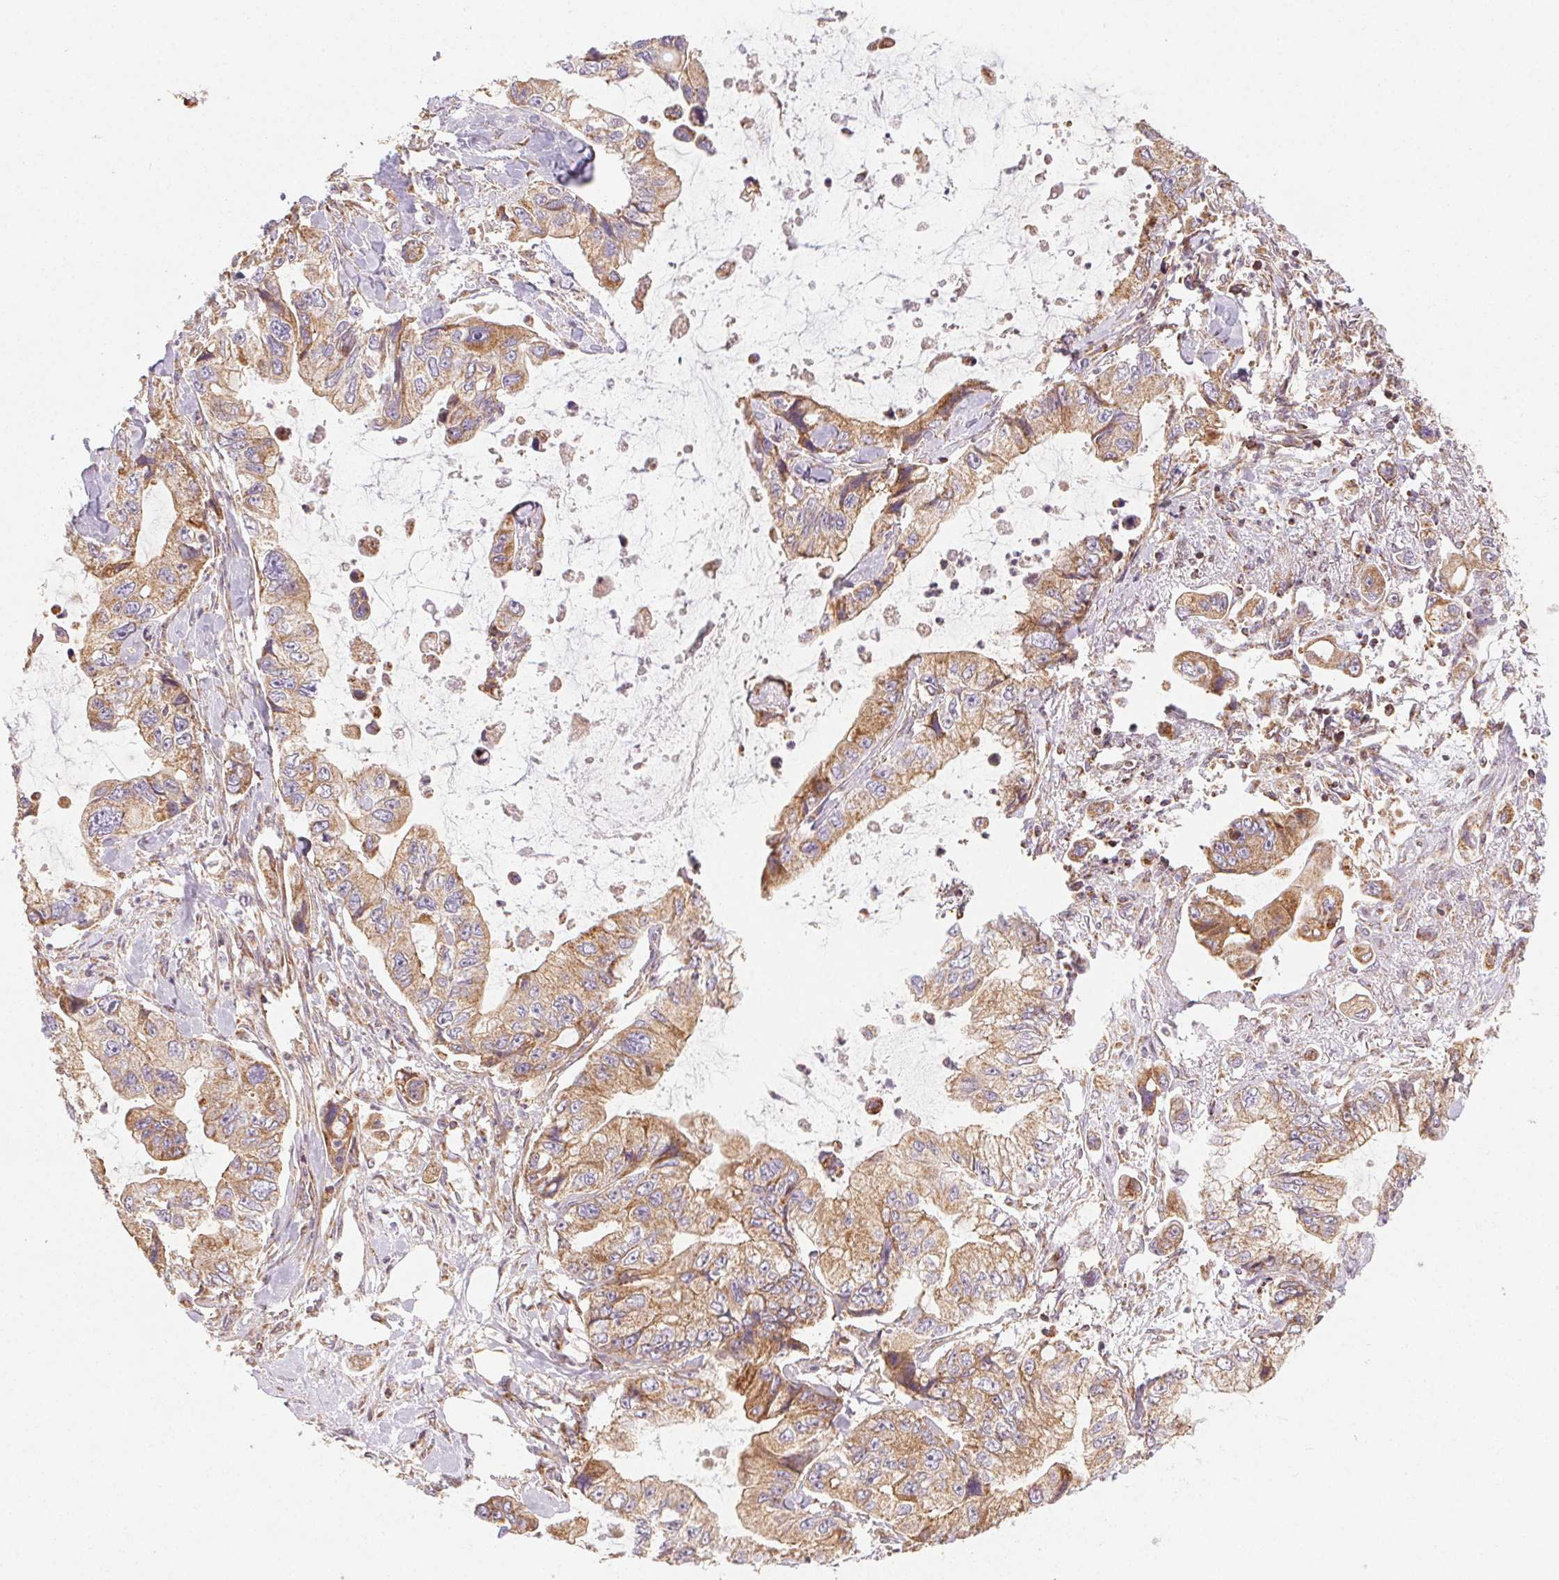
{"staining": {"intensity": "moderate", "quantity": ">75%", "location": "cytoplasmic/membranous"}, "tissue": "stomach cancer", "cell_type": "Tumor cells", "image_type": "cancer", "snomed": [{"axis": "morphology", "description": "Adenocarcinoma, NOS"}, {"axis": "topography", "description": "Pancreas"}, {"axis": "topography", "description": "Stomach, upper"}, {"axis": "topography", "description": "Stomach"}], "caption": "Adenocarcinoma (stomach) stained with immunohistochemistry exhibits moderate cytoplasmic/membranous expression in about >75% of tumor cells. The staining is performed using DAB (3,3'-diaminobenzidine) brown chromogen to label protein expression. The nuclei are counter-stained blue using hematoxylin.", "gene": "CLPB", "patient": {"sex": "male", "age": 77}}